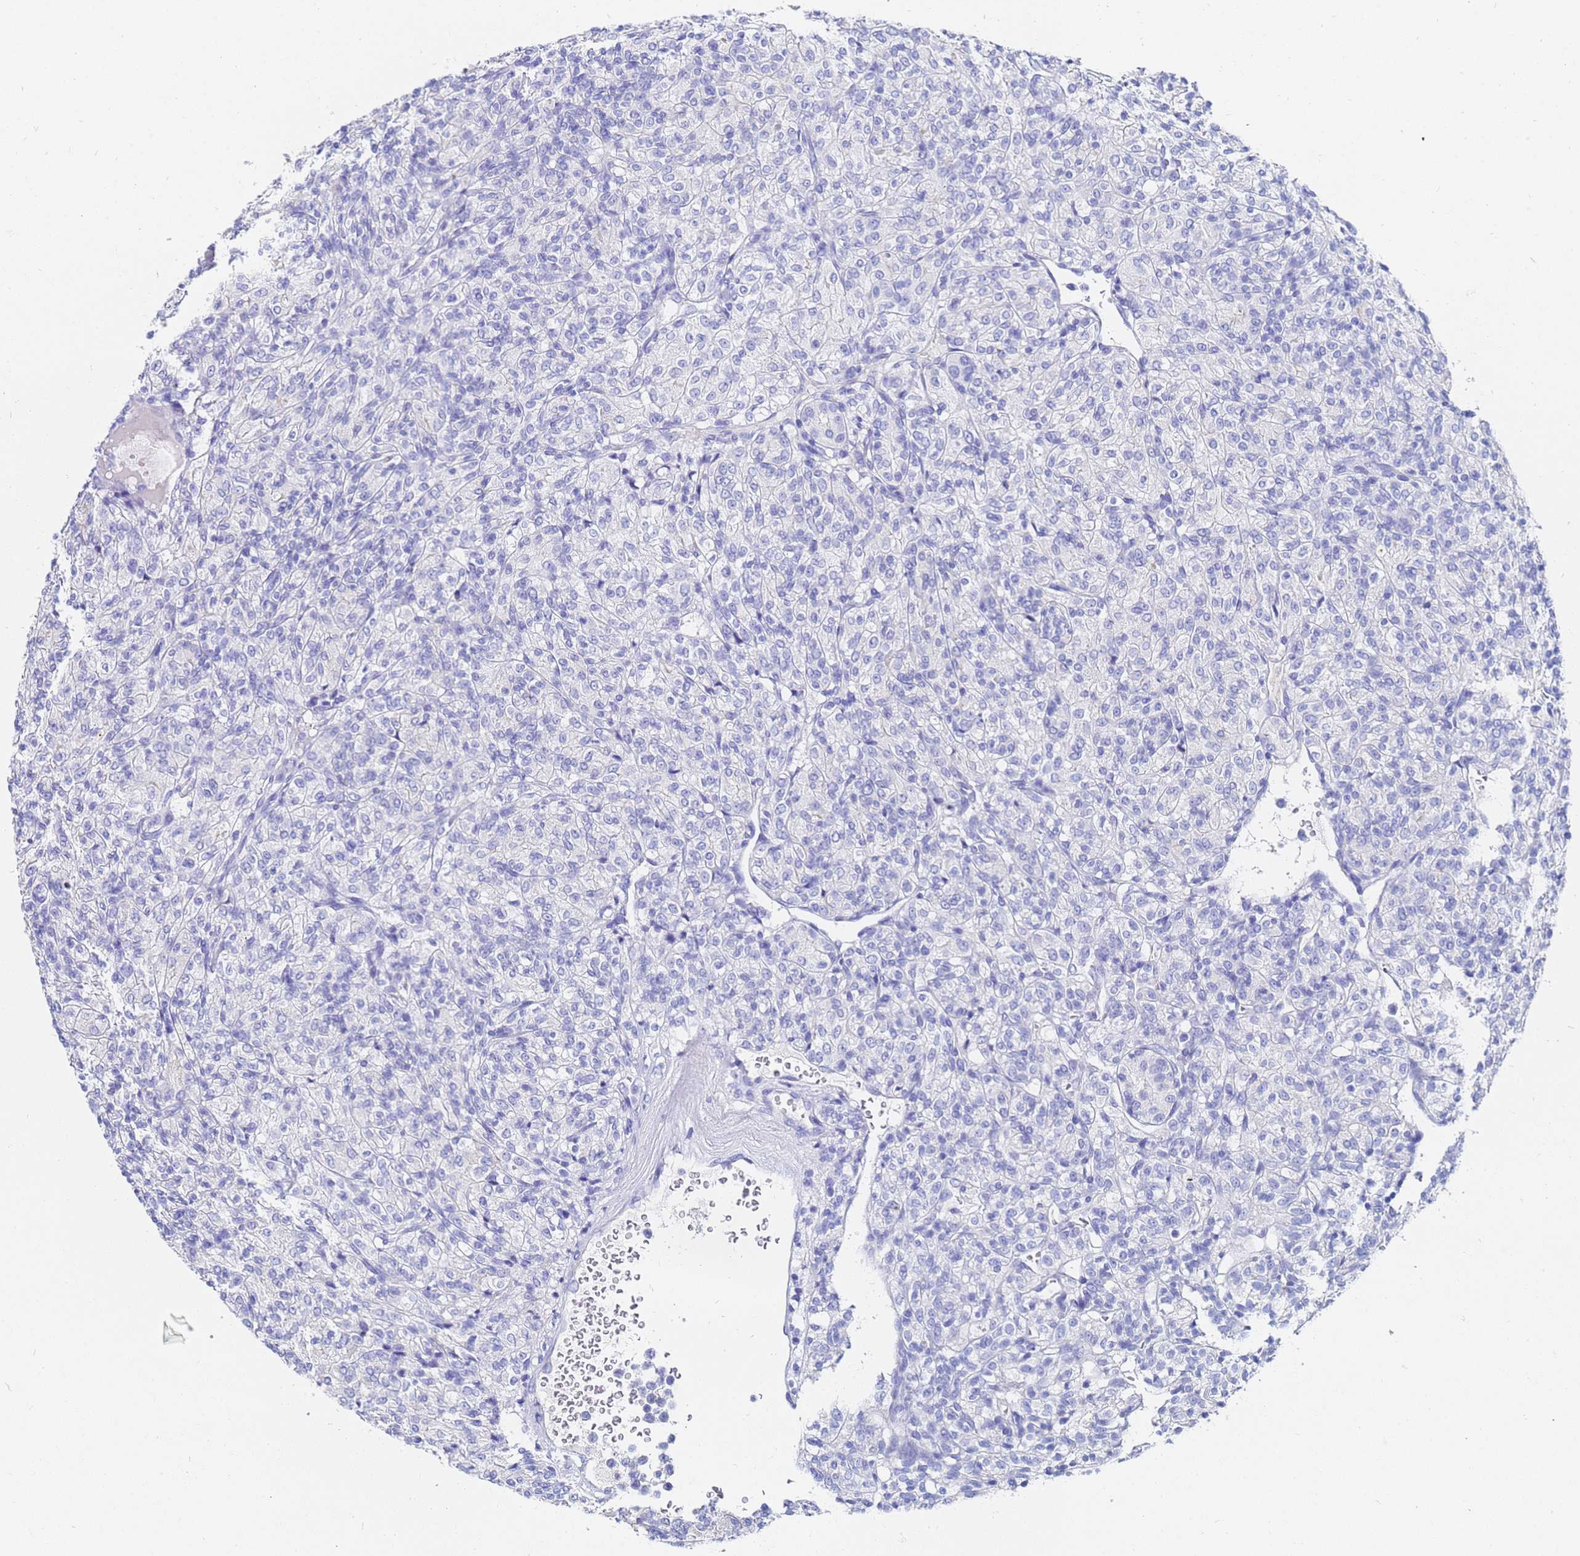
{"staining": {"intensity": "negative", "quantity": "none", "location": "none"}, "tissue": "renal cancer", "cell_type": "Tumor cells", "image_type": "cancer", "snomed": [{"axis": "morphology", "description": "Adenocarcinoma, NOS"}, {"axis": "topography", "description": "Kidney"}], "caption": "Adenocarcinoma (renal) stained for a protein using immunohistochemistry (IHC) demonstrates no staining tumor cells.", "gene": "C2orf72", "patient": {"sex": "male", "age": 77}}